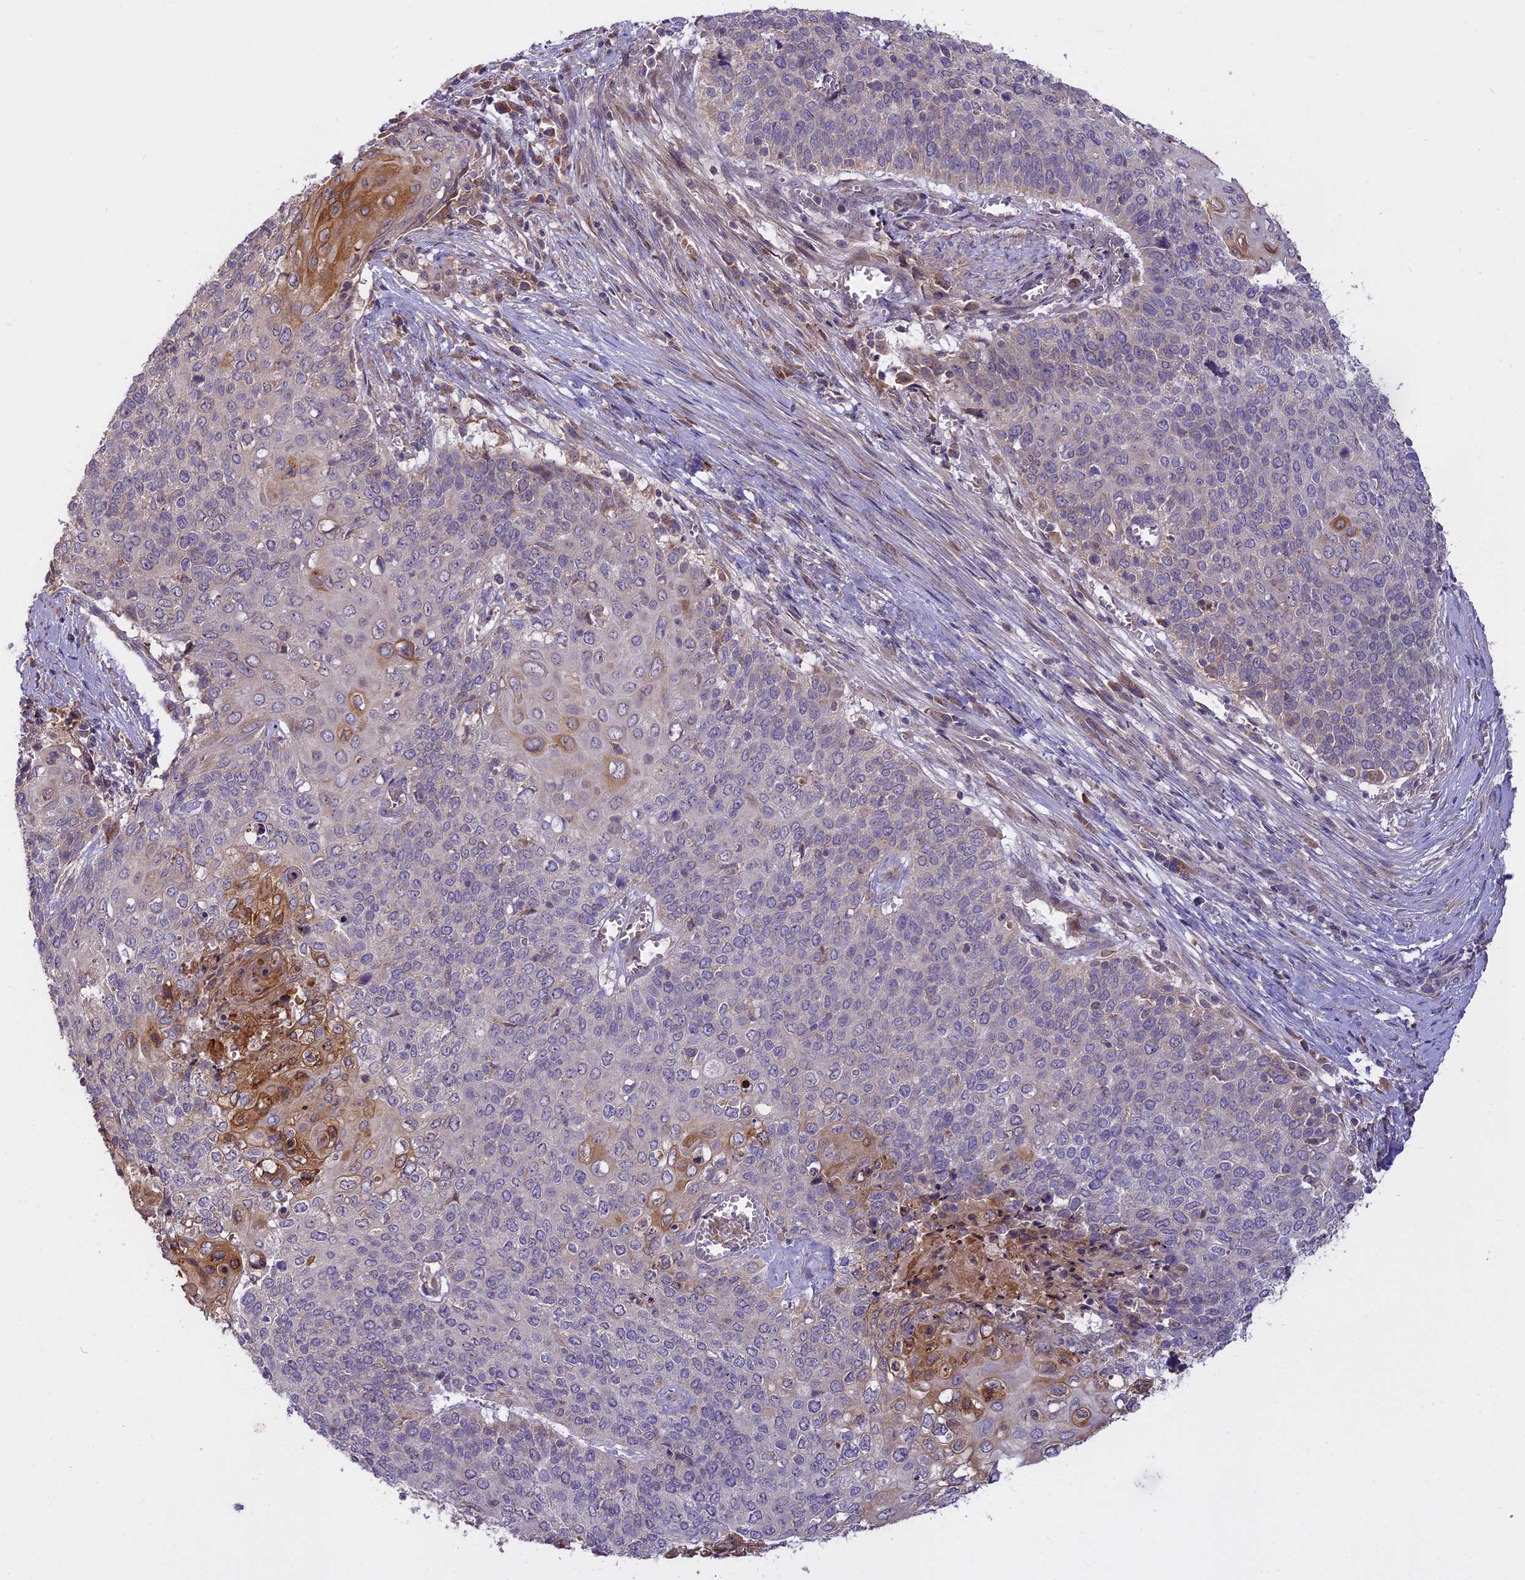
{"staining": {"intensity": "negative", "quantity": "none", "location": "none"}, "tissue": "cervical cancer", "cell_type": "Tumor cells", "image_type": "cancer", "snomed": [{"axis": "morphology", "description": "Squamous cell carcinoma, NOS"}, {"axis": "topography", "description": "Cervix"}], "caption": "Immunohistochemistry (IHC) photomicrograph of human cervical squamous cell carcinoma stained for a protein (brown), which demonstrates no positivity in tumor cells.", "gene": "MEMO1", "patient": {"sex": "female", "age": 39}}